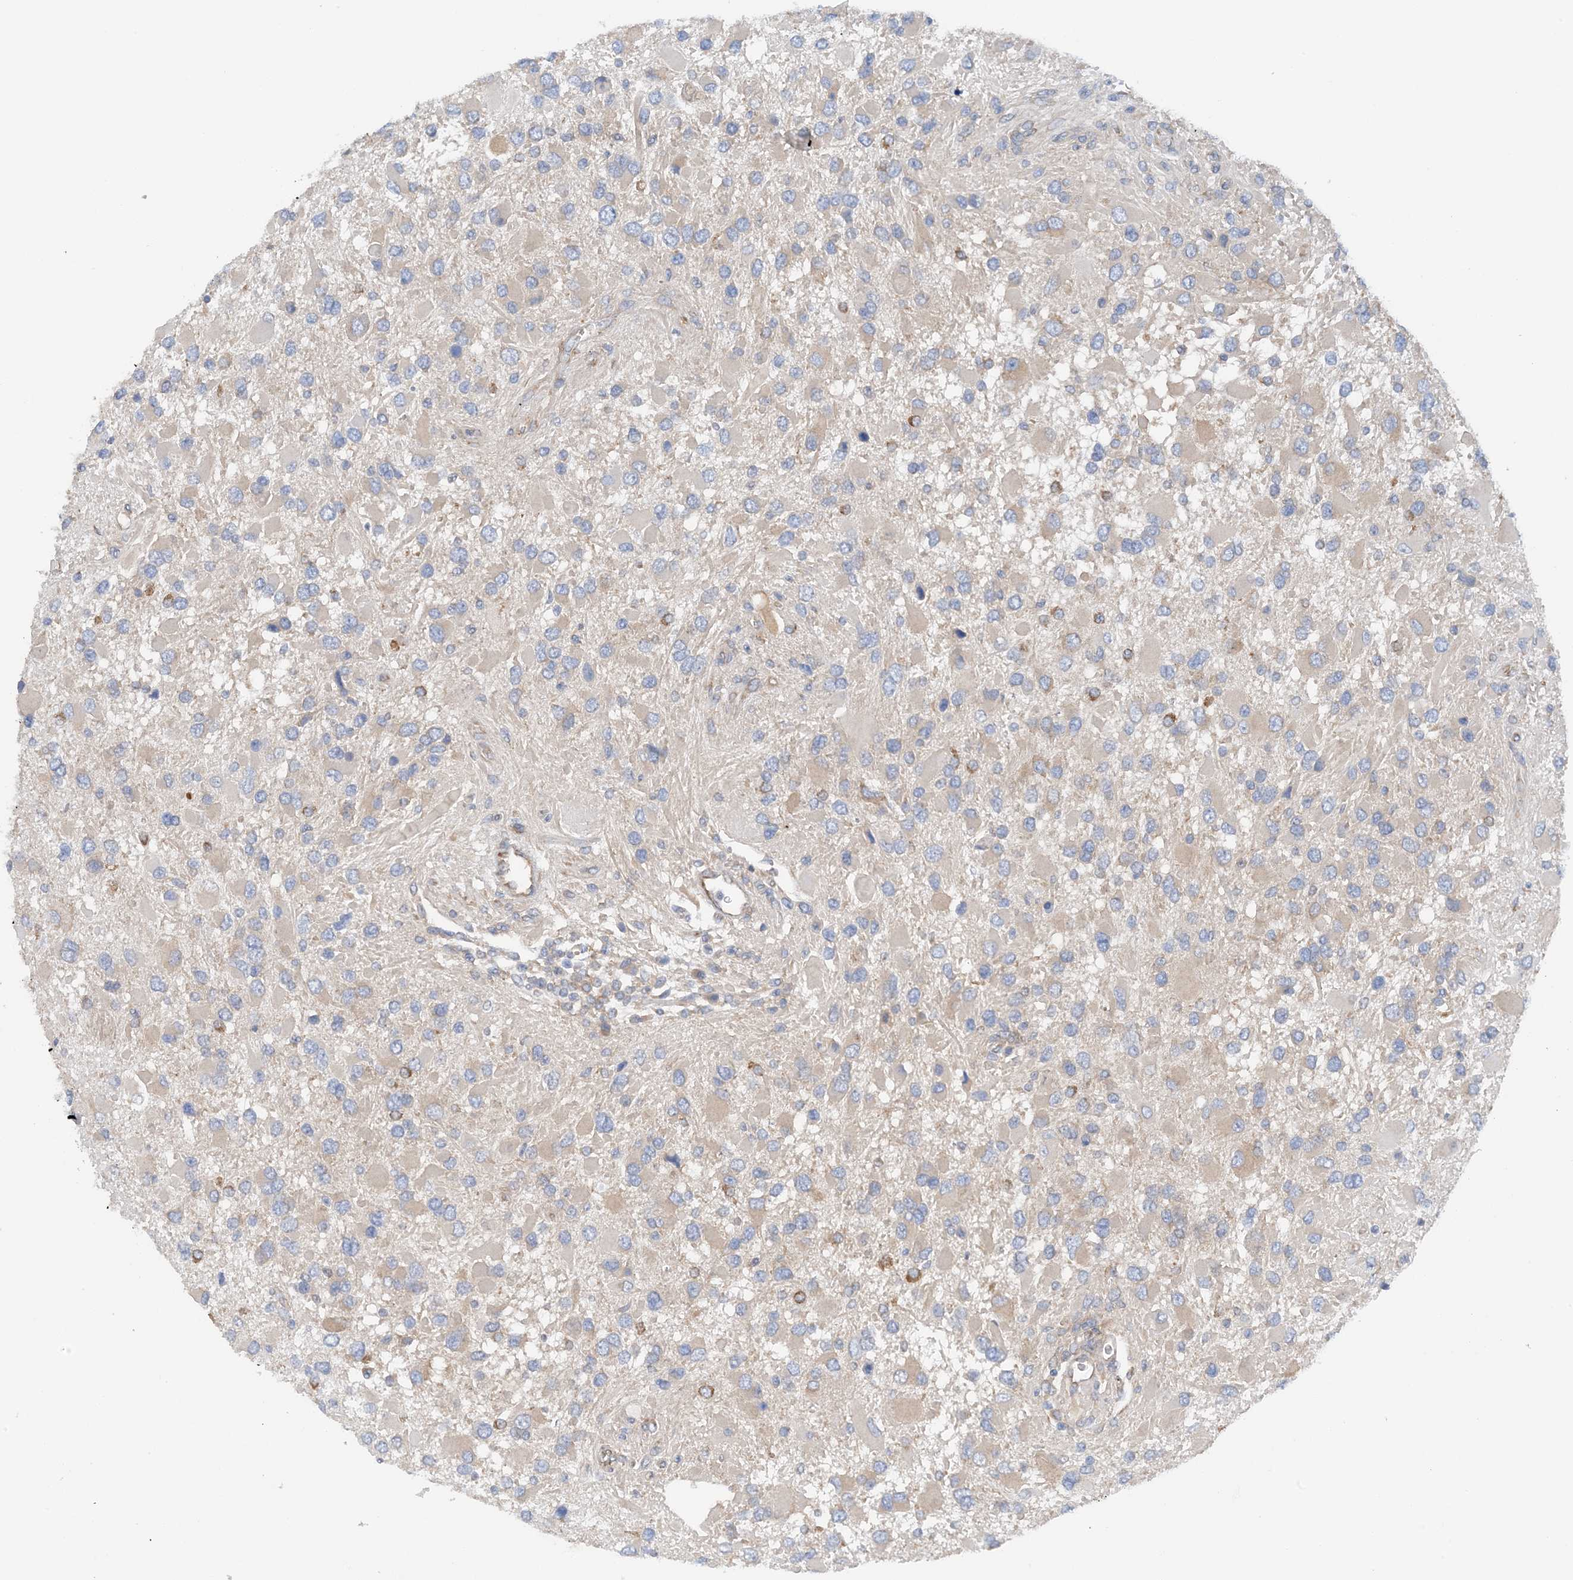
{"staining": {"intensity": "weak", "quantity": "<25%", "location": "cytoplasmic/membranous"}, "tissue": "glioma", "cell_type": "Tumor cells", "image_type": "cancer", "snomed": [{"axis": "morphology", "description": "Glioma, malignant, High grade"}, {"axis": "topography", "description": "Brain"}], "caption": "An immunohistochemistry photomicrograph of malignant high-grade glioma is shown. There is no staining in tumor cells of malignant high-grade glioma.", "gene": "SLC5A11", "patient": {"sex": "male", "age": 53}}